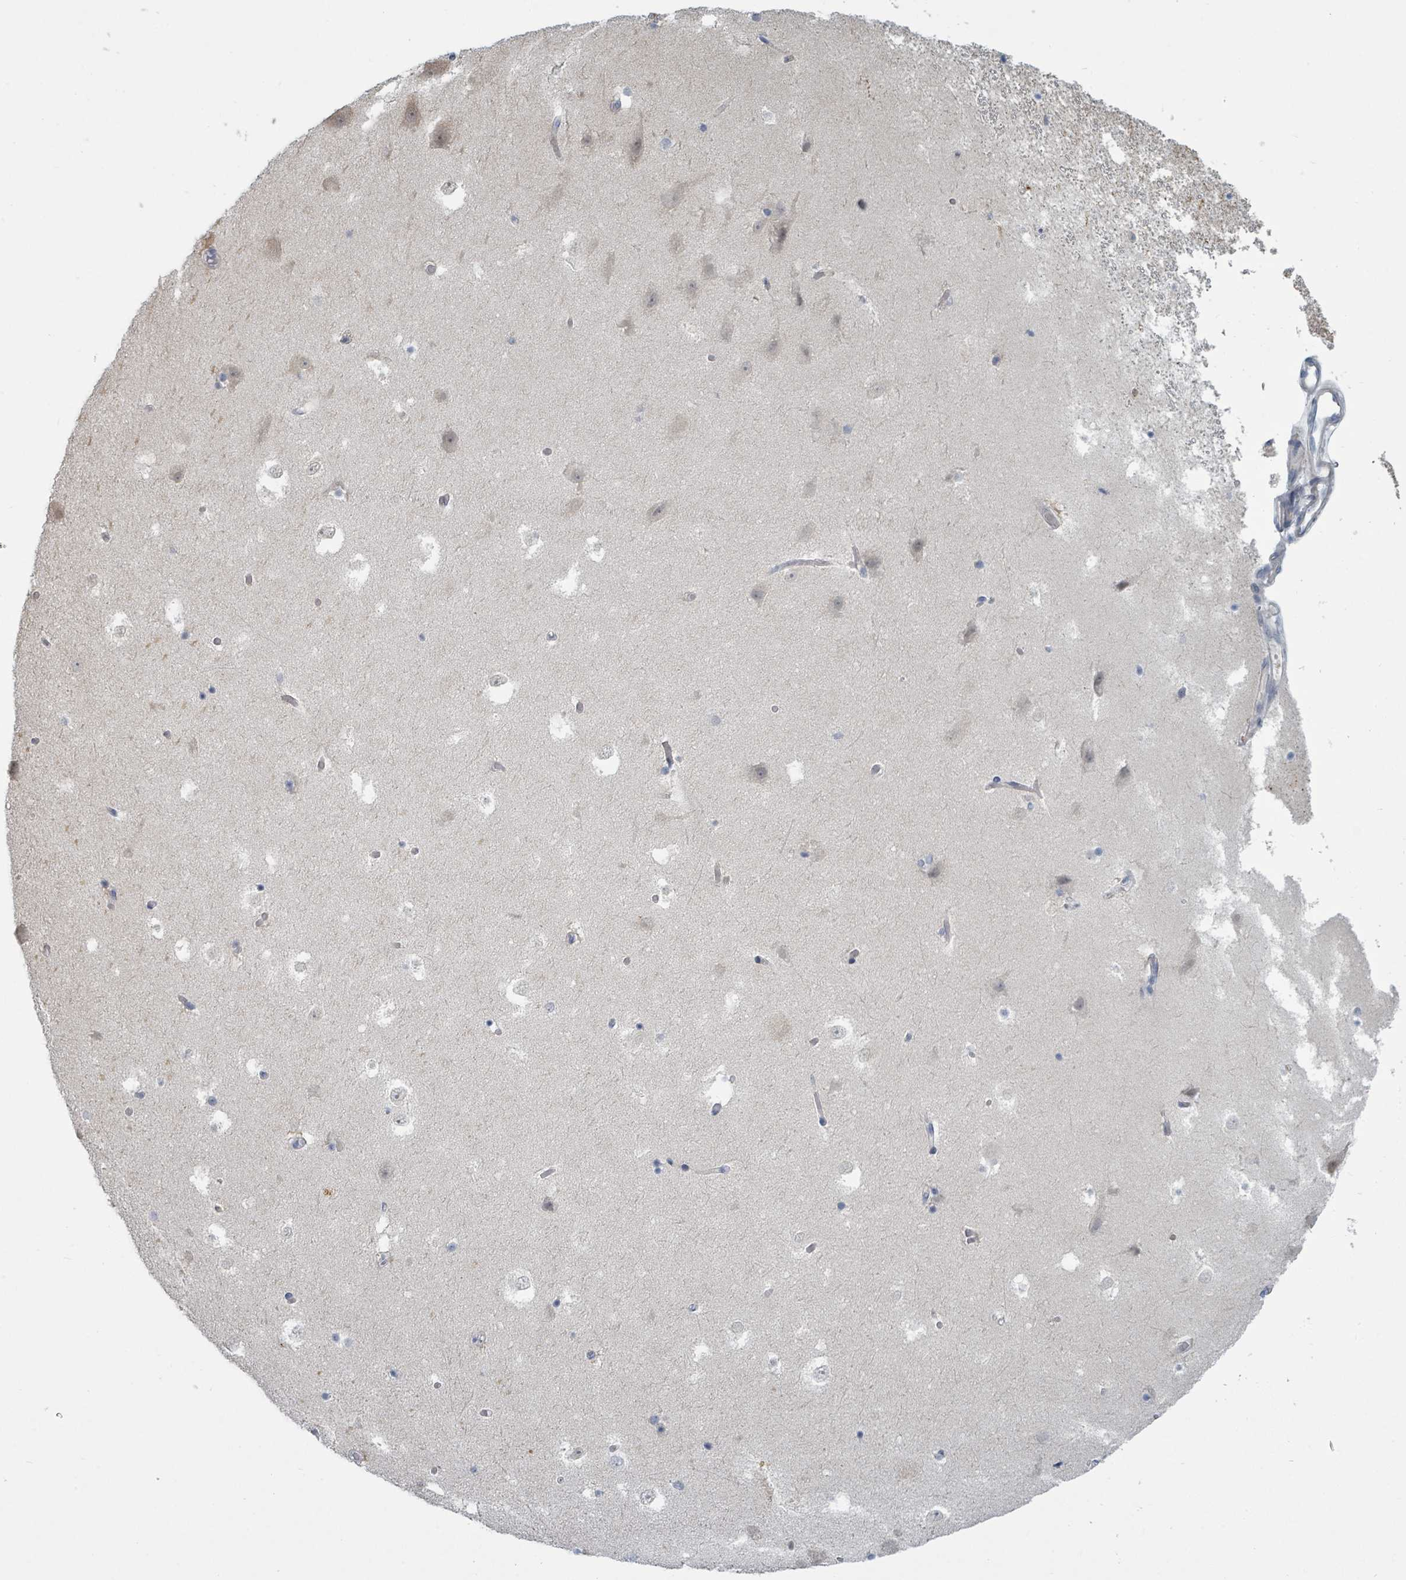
{"staining": {"intensity": "negative", "quantity": "none", "location": "none"}, "tissue": "hippocampus", "cell_type": "Glial cells", "image_type": "normal", "snomed": [{"axis": "morphology", "description": "Normal tissue, NOS"}, {"axis": "topography", "description": "Hippocampus"}], "caption": "Immunohistochemistry image of benign hippocampus: human hippocampus stained with DAB reveals no significant protein positivity in glial cells.", "gene": "SLC25A45", "patient": {"sex": "female", "age": 52}}